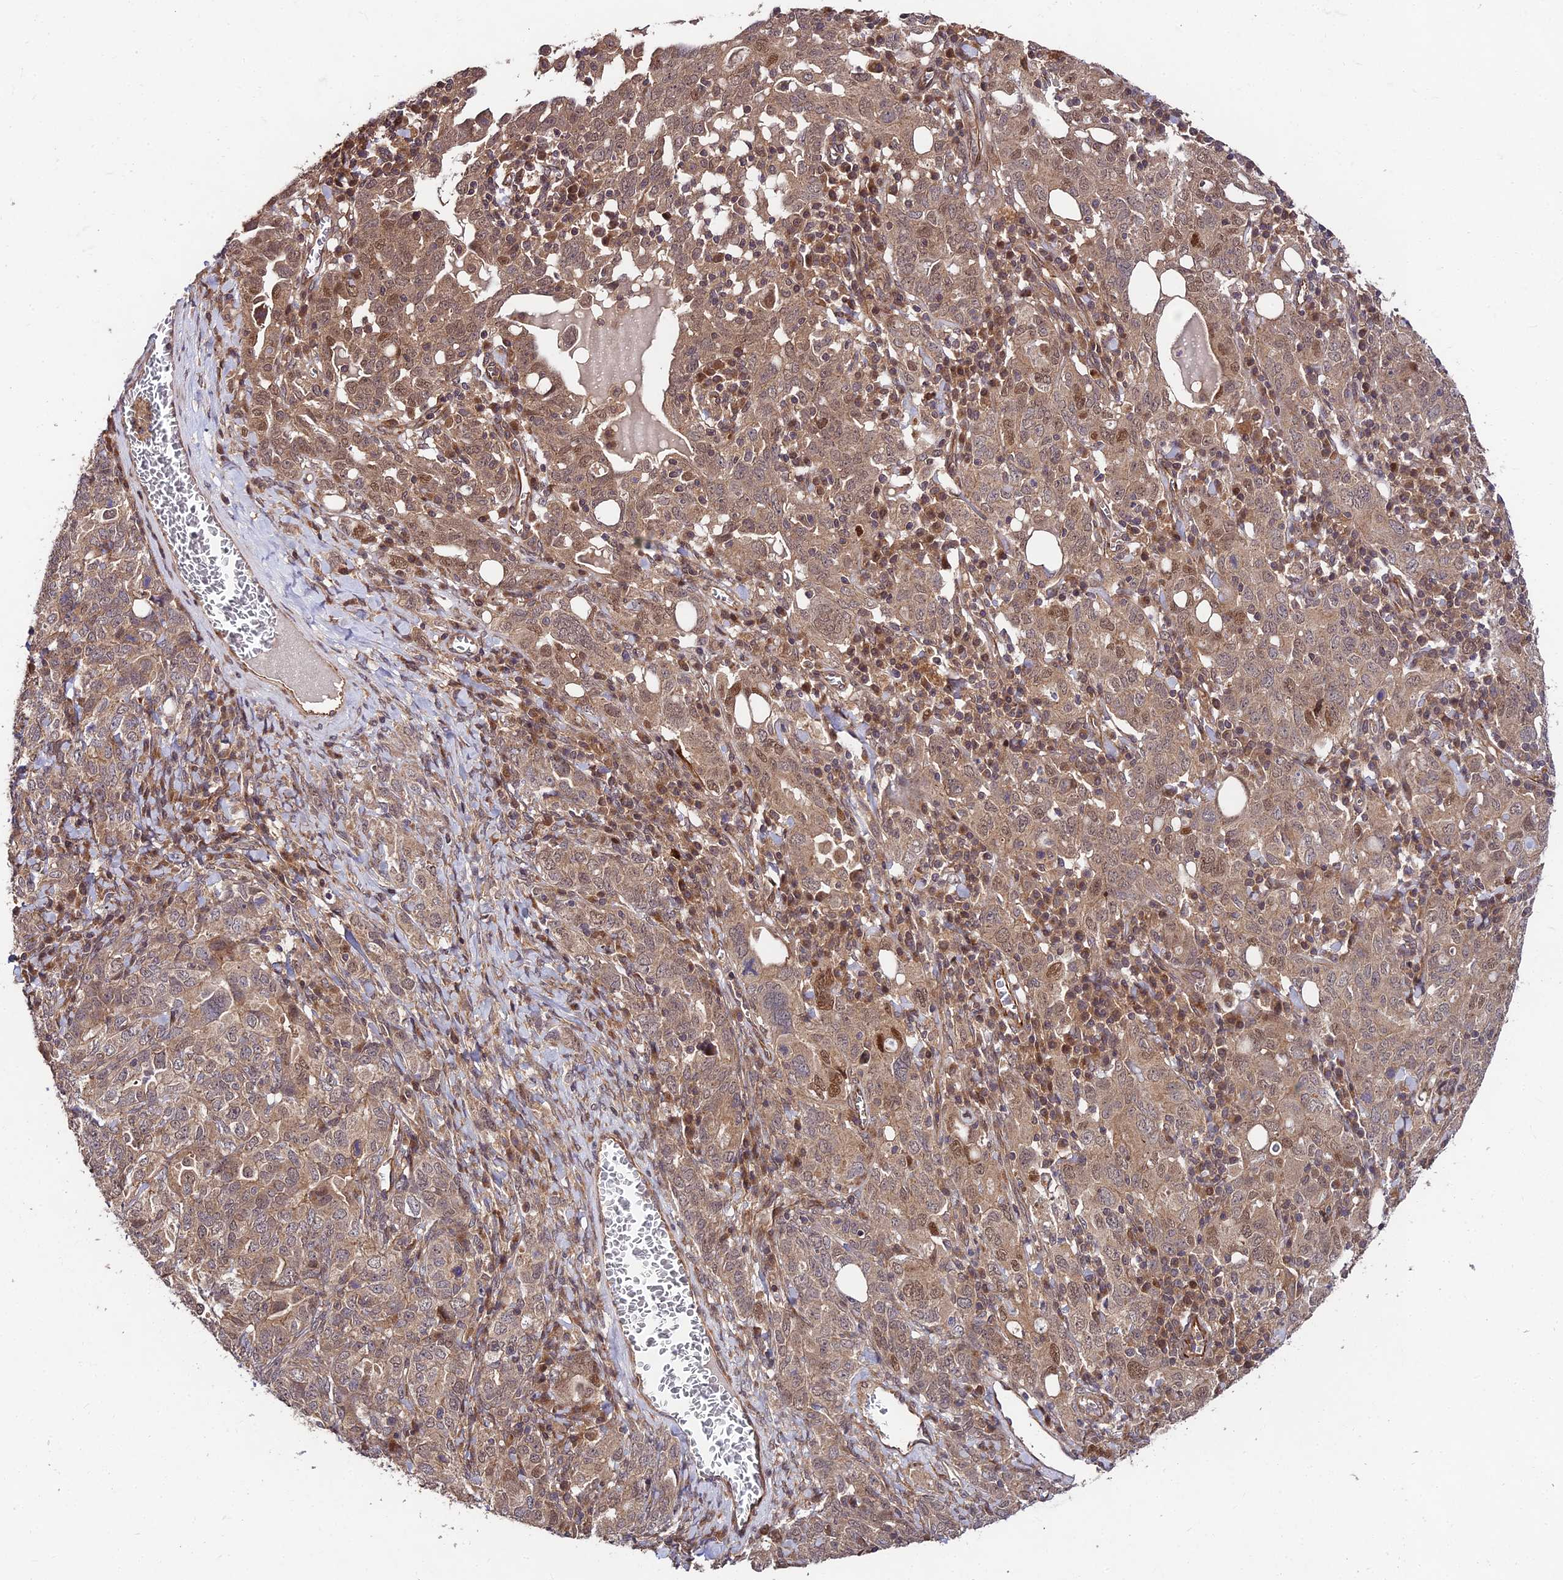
{"staining": {"intensity": "moderate", "quantity": ">75%", "location": "cytoplasmic/membranous,nuclear"}, "tissue": "ovarian cancer", "cell_type": "Tumor cells", "image_type": "cancer", "snomed": [{"axis": "morphology", "description": "Carcinoma, endometroid"}, {"axis": "topography", "description": "Ovary"}], "caption": "Ovarian endometroid carcinoma stained with a brown dye shows moderate cytoplasmic/membranous and nuclear positive staining in about >75% of tumor cells.", "gene": "MKKS", "patient": {"sex": "female", "age": 62}}